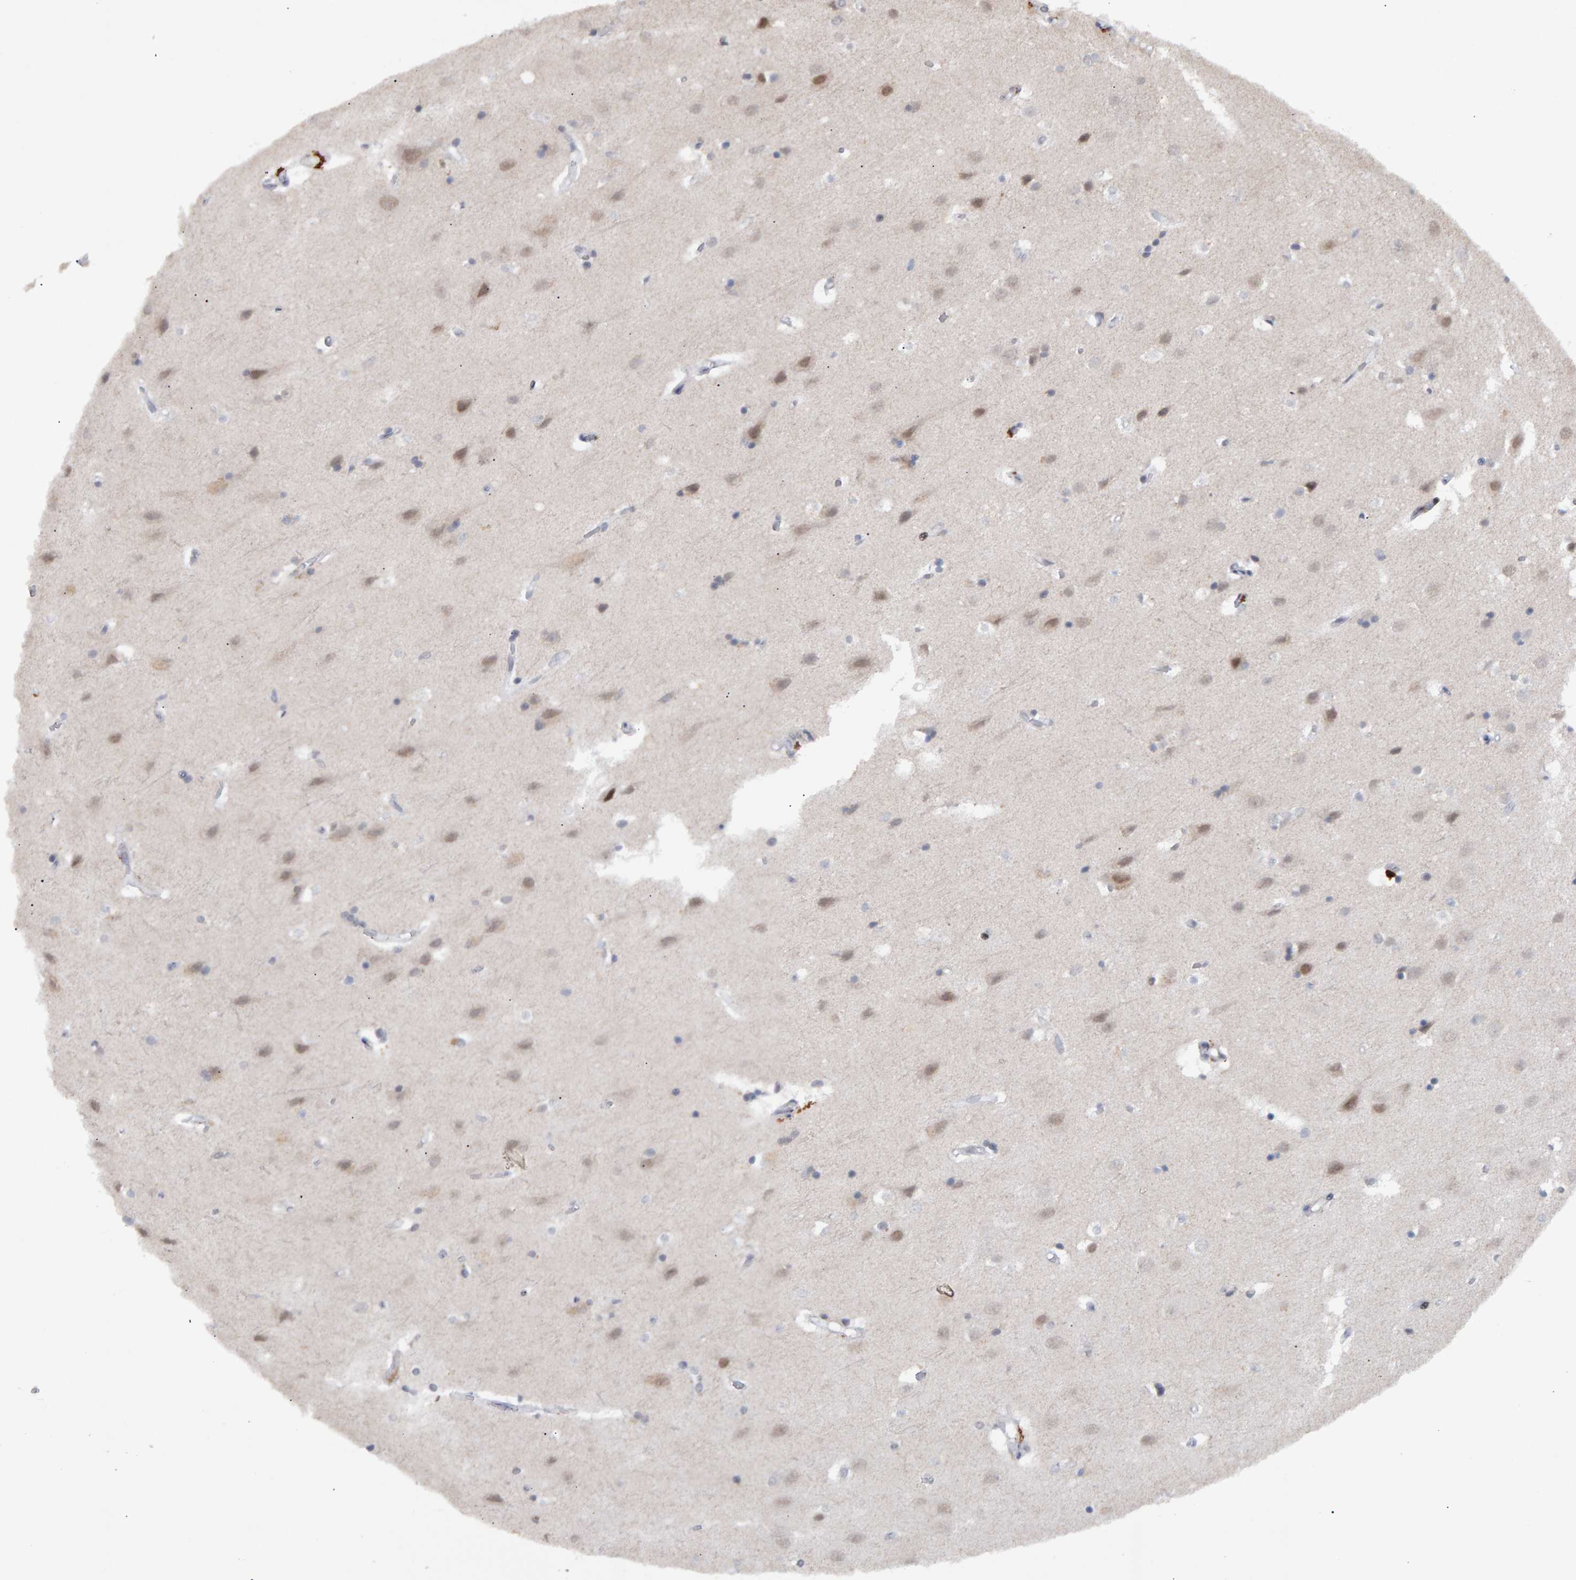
{"staining": {"intensity": "negative", "quantity": "none", "location": "none"}, "tissue": "cerebral cortex", "cell_type": "Endothelial cells", "image_type": "normal", "snomed": [{"axis": "morphology", "description": "Normal tissue, NOS"}, {"axis": "topography", "description": "Cerebral cortex"}], "caption": "Immunohistochemical staining of normal cerebral cortex displays no significant positivity in endothelial cells. (IHC, brightfield microscopy, high magnification).", "gene": "ESRP1", "patient": {"sex": "male", "age": 54}}